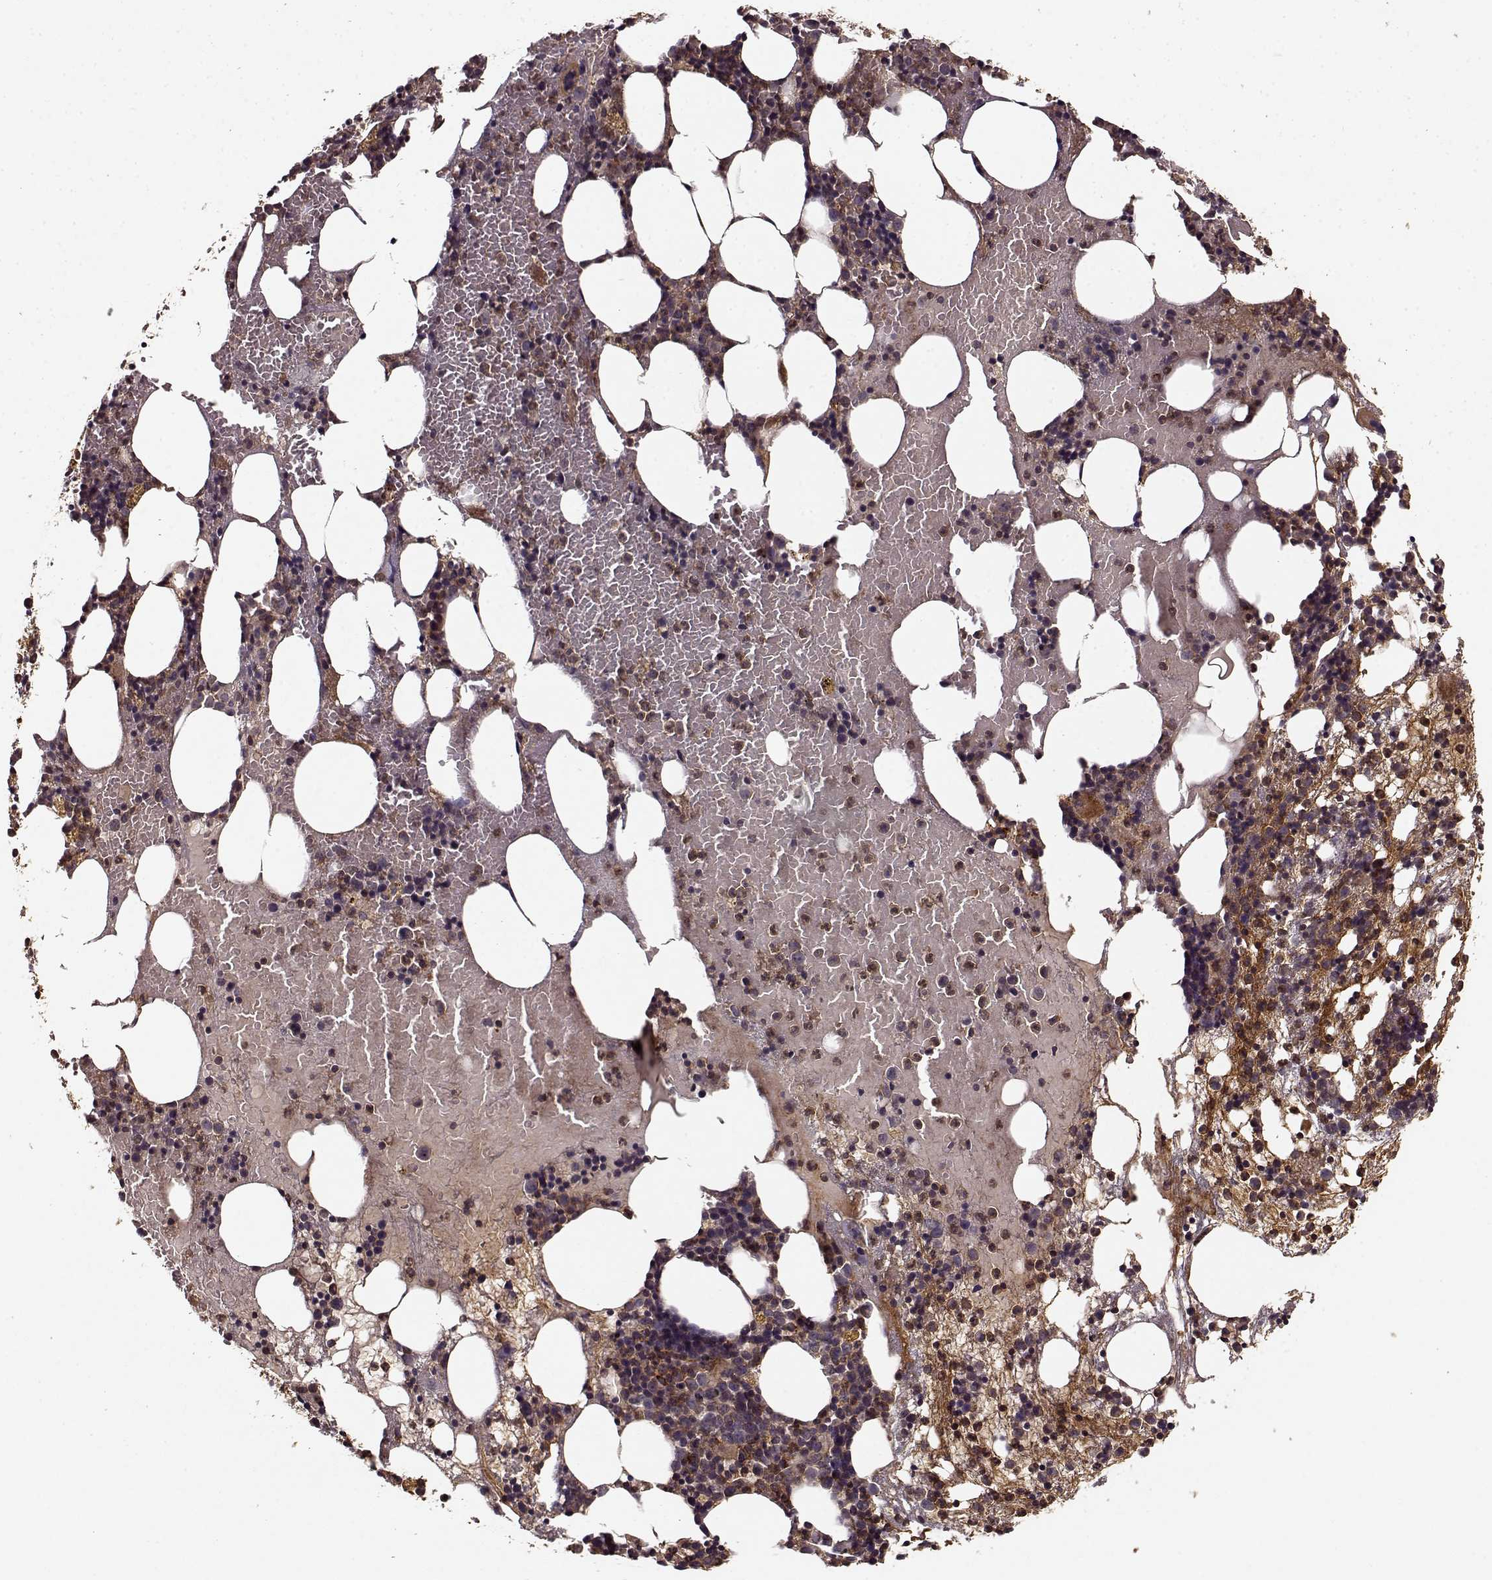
{"staining": {"intensity": "moderate", "quantity": ">75%", "location": "cytoplasmic/membranous"}, "tissue": "bone marrow", "cell_type": "Hematopoietic cells", "image_type": "normal", "snomed": [{"axis": "morphology", "description": "Normal tissue, NOS"}, {"axis": "topography", "description": "Bone marrow"}], "caption": "Bone marrow stained for a protein (brown) displays moderate cytoplasmic/membranous positive staining in approximately >75% of hematopoietic cells.", "gene": "IFRD2", "patient": {"sex": "male", "age": 54}}